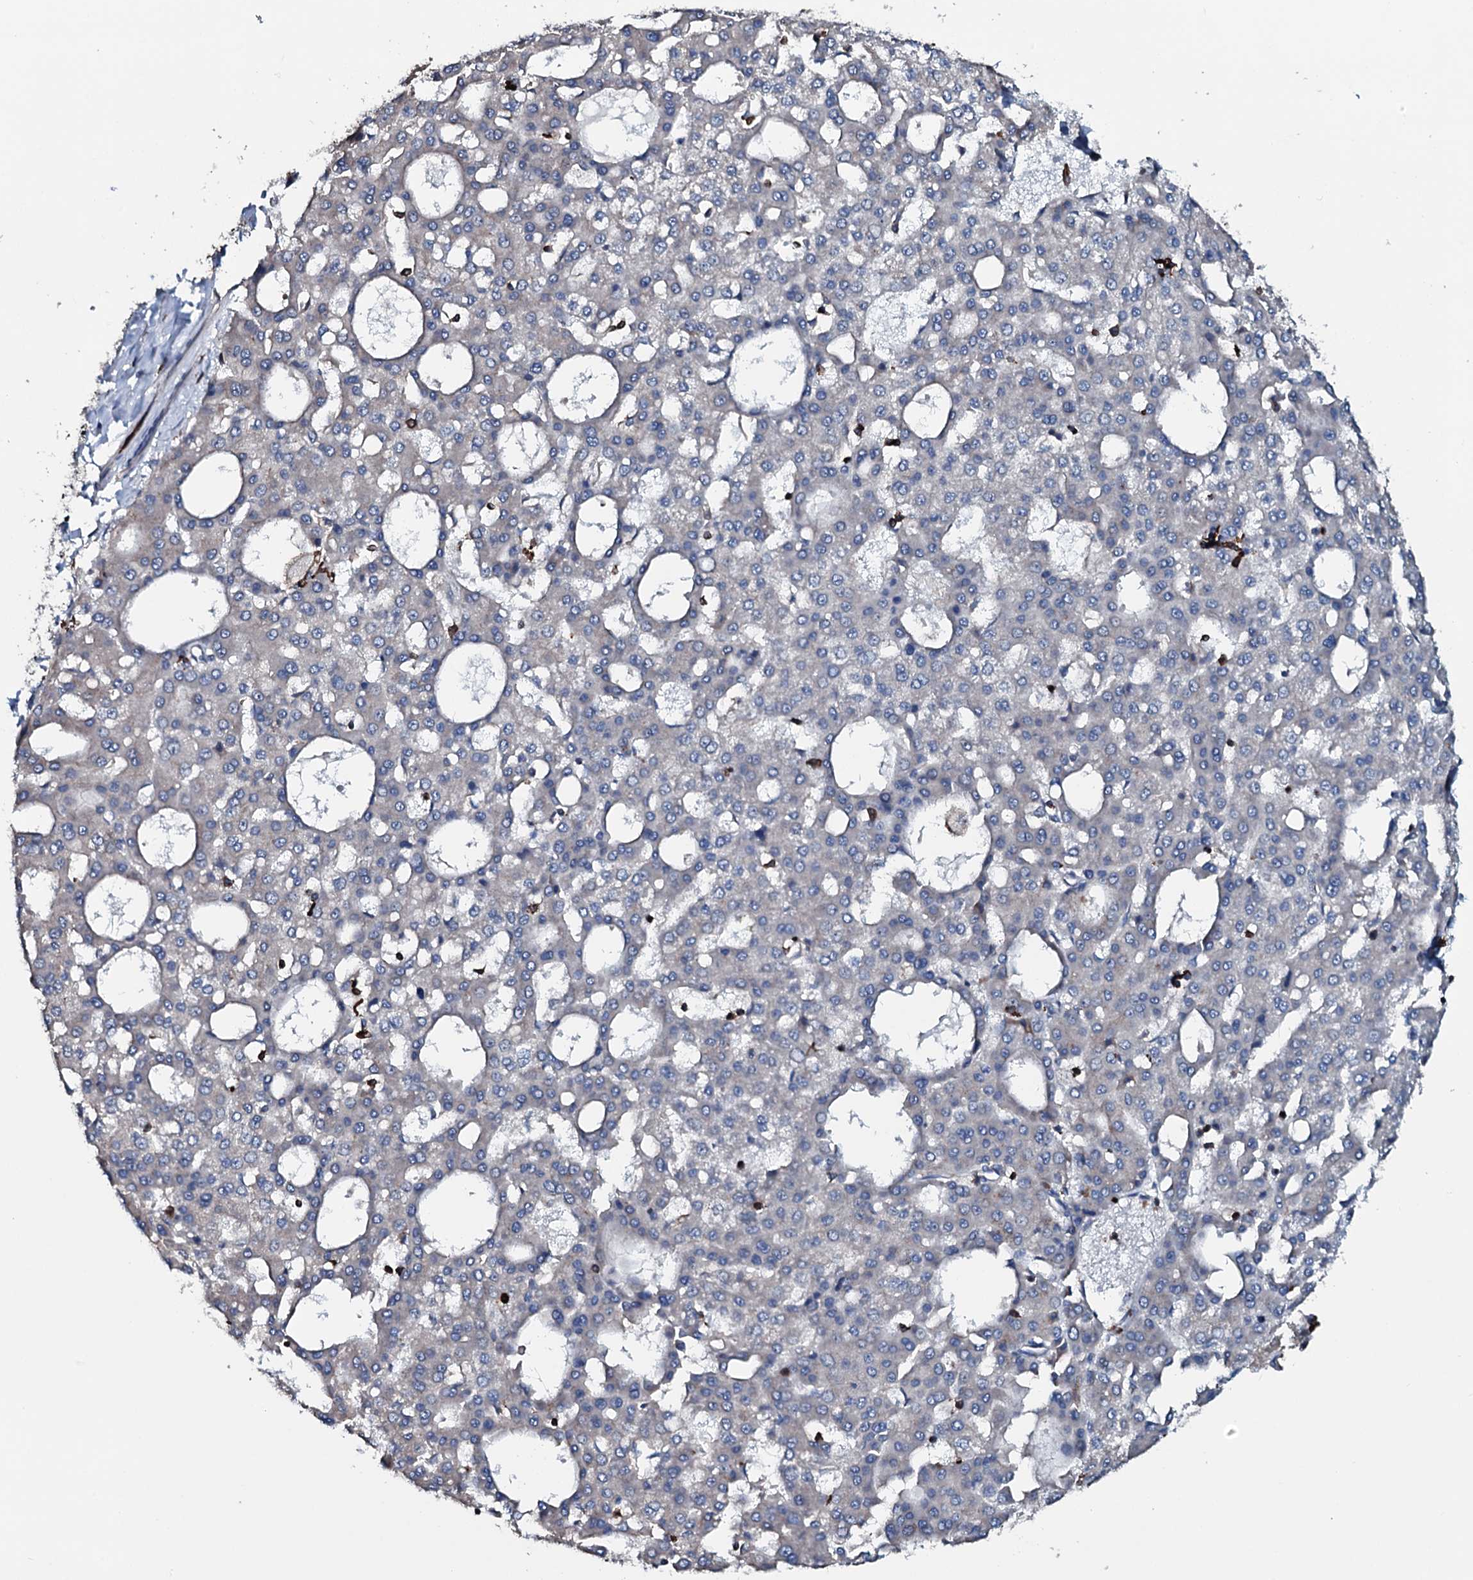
{"staining": {"intensity": "negative", "quantity": "none", "location": "none"}, "tissue": "liver cancer", "cell_type": "Tumor cells", "image_type": "cancer", "snomed": [{"axis": "morphology", "description": "Carcinoma, Hepatocellular, NOS"}, {"axis": "topography", "description": "Liver"}], "caption": "The IHC image has no significant expression in tumor cells of liver cancer (hepatocellular carcinoma) tissue.", "gene": "OGFOD2", "patient": {"sex": "male", "age": 47}}